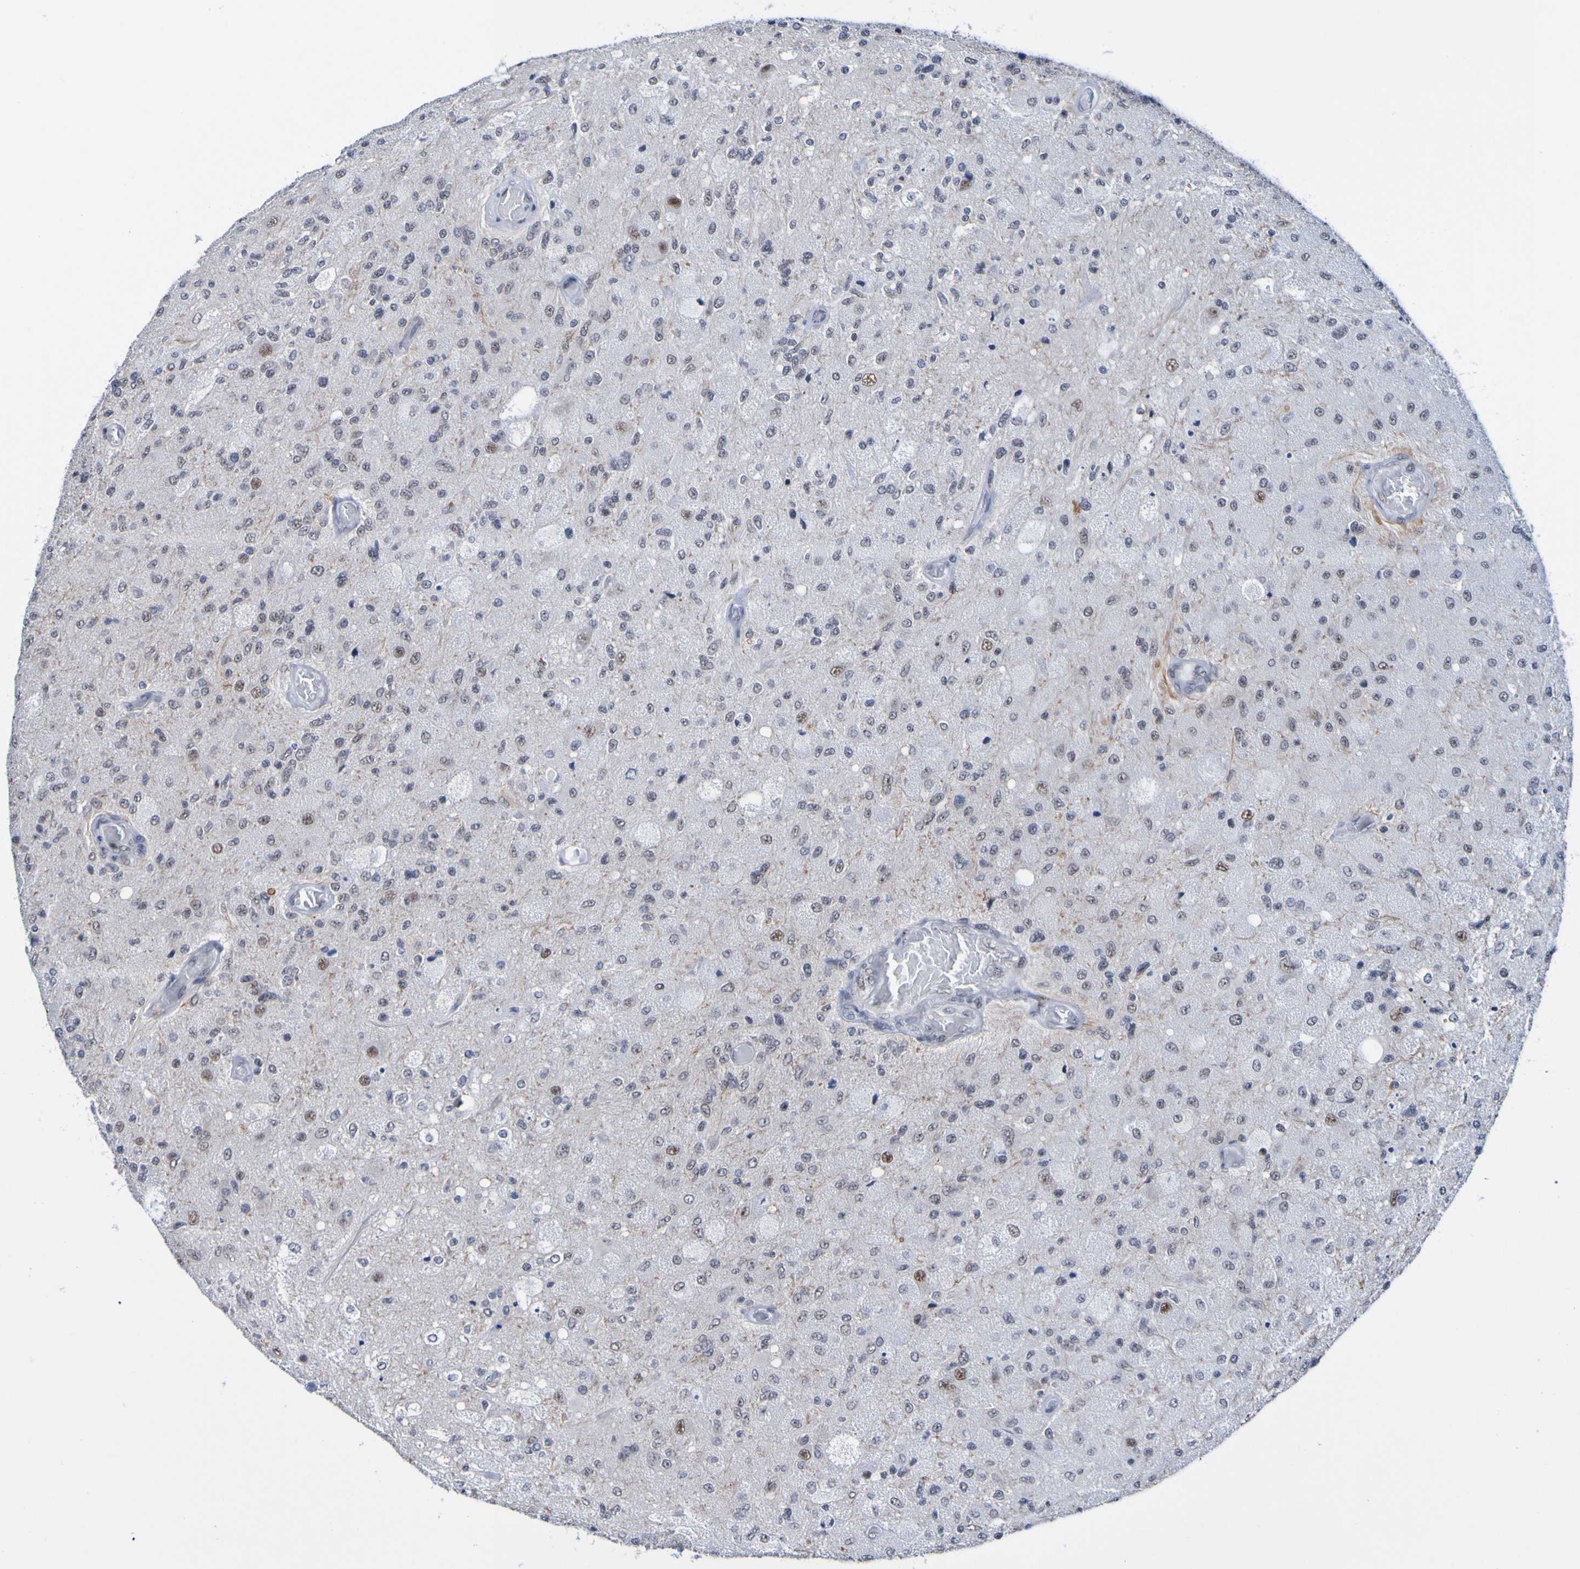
{"staining": {"intensity": "moderate", "quantity": "<25%", "location": "nuclear"}, "tissue": "glioma", "cell_type": "Tumor cells", "image_type": "cancer", "snomed": [{"axis": "morphology", "description": "Normal tissue, NOS"}, {"axis": "morphology", "description": "Glioma, malignant, High grade"}, {"axis": "topography", "description": "Cerebral cortex"}], "caption": "DAB immunohistochemical staining of glioma reveals moderate nuclear protein expression in about <25% of tumor cells.", "gene": "CDC5L", "patient": {"sex": "male", "age": 77}}